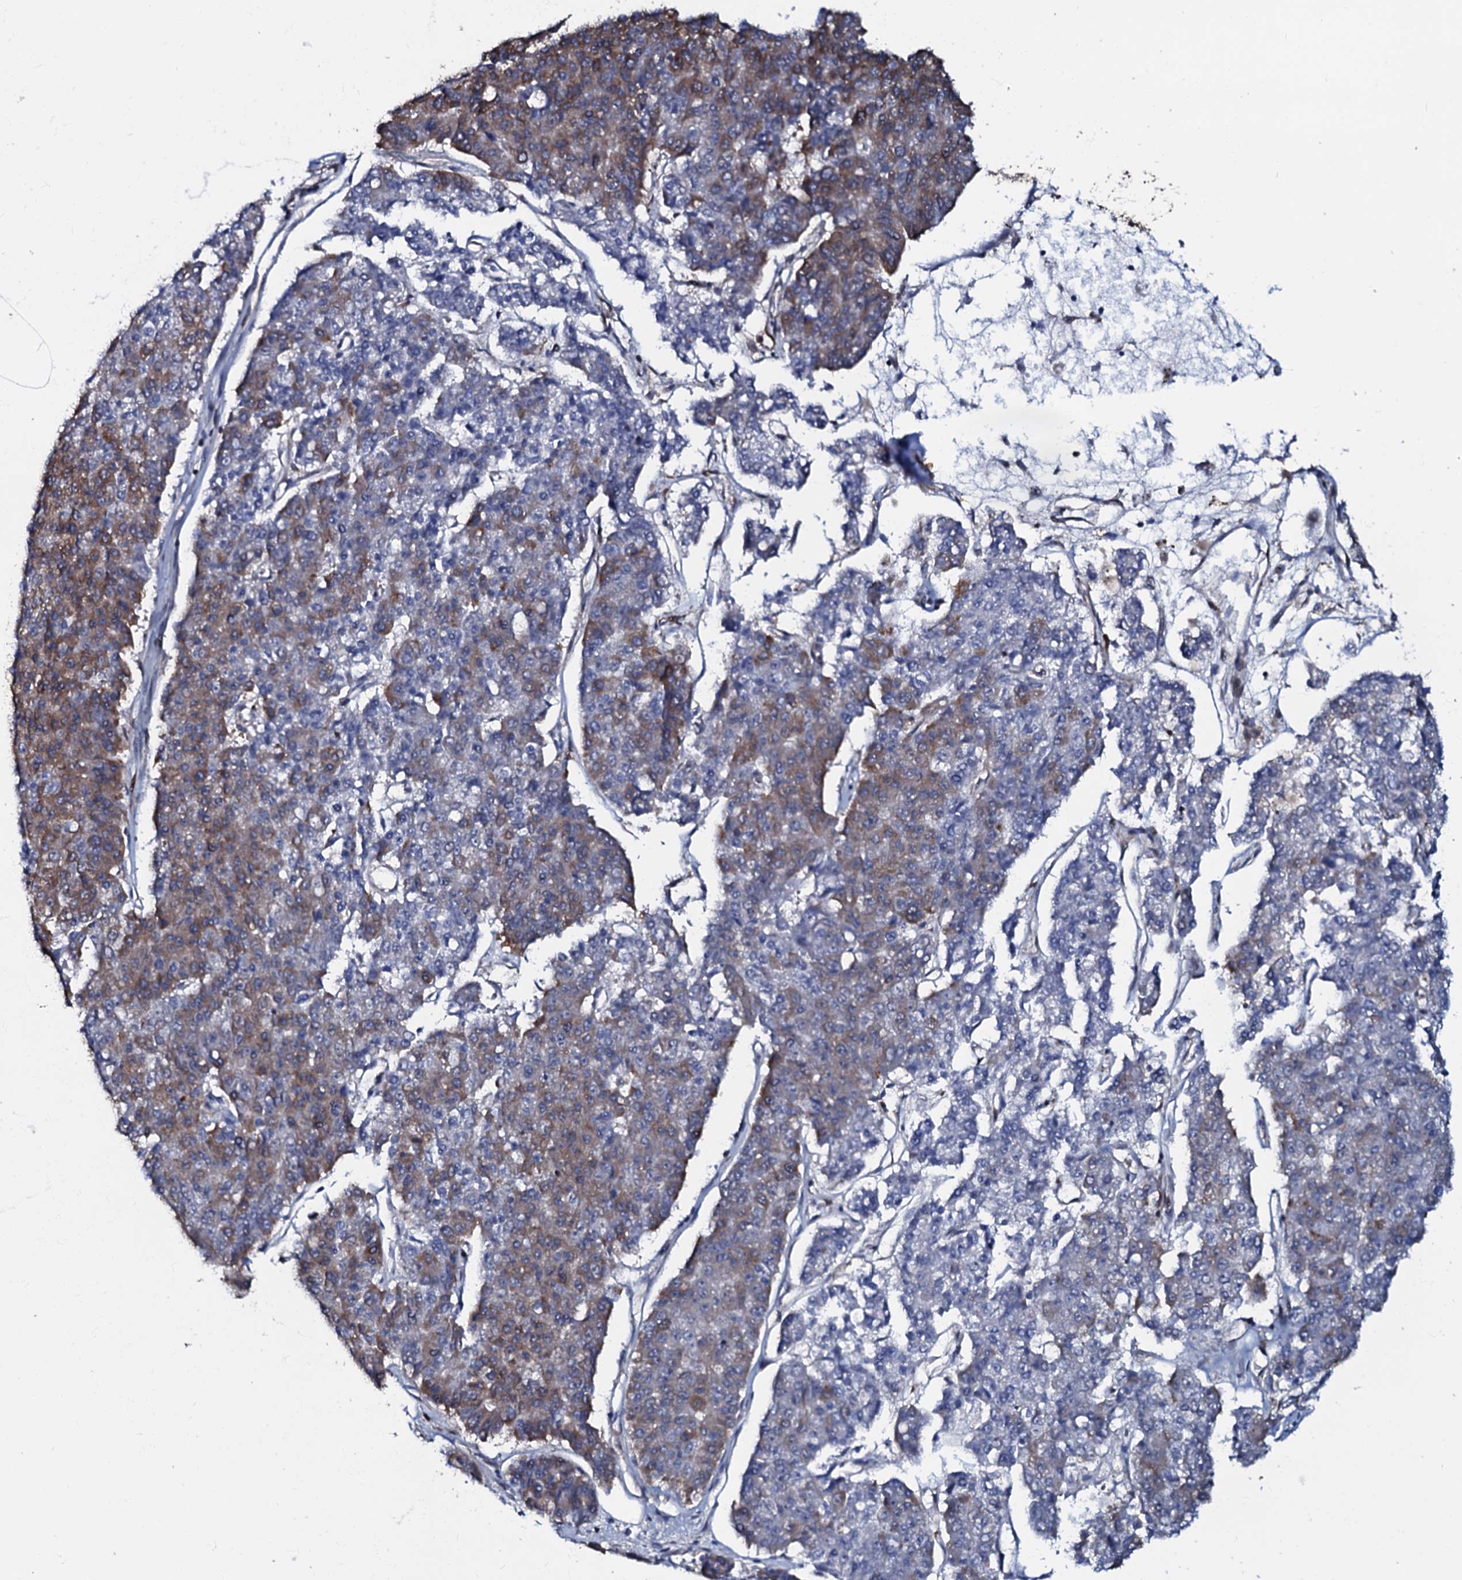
{"staining": {"intensity": "moderate", "quantity": "25%-75%", "location": "cytoplasmic/membranous"}, "tissue": "pancreatic cancer", "cell_type": "Tumor cells", "image_type": "cancer", "snomed": [{"axis": "morphology", "description": "Adenocarcinoma, NOS"}, {"axis": "topography", "description": "Pancreas"}], "caption": "Pancreatic adenocarcinoma stained with DAB IHC reveals medium levels of moderate cytoplasmic/membranous expression in approximately 25%-75% of tumor cells.", "gene": "OSBP", "patient": {"sex": "male", "age": 50}}